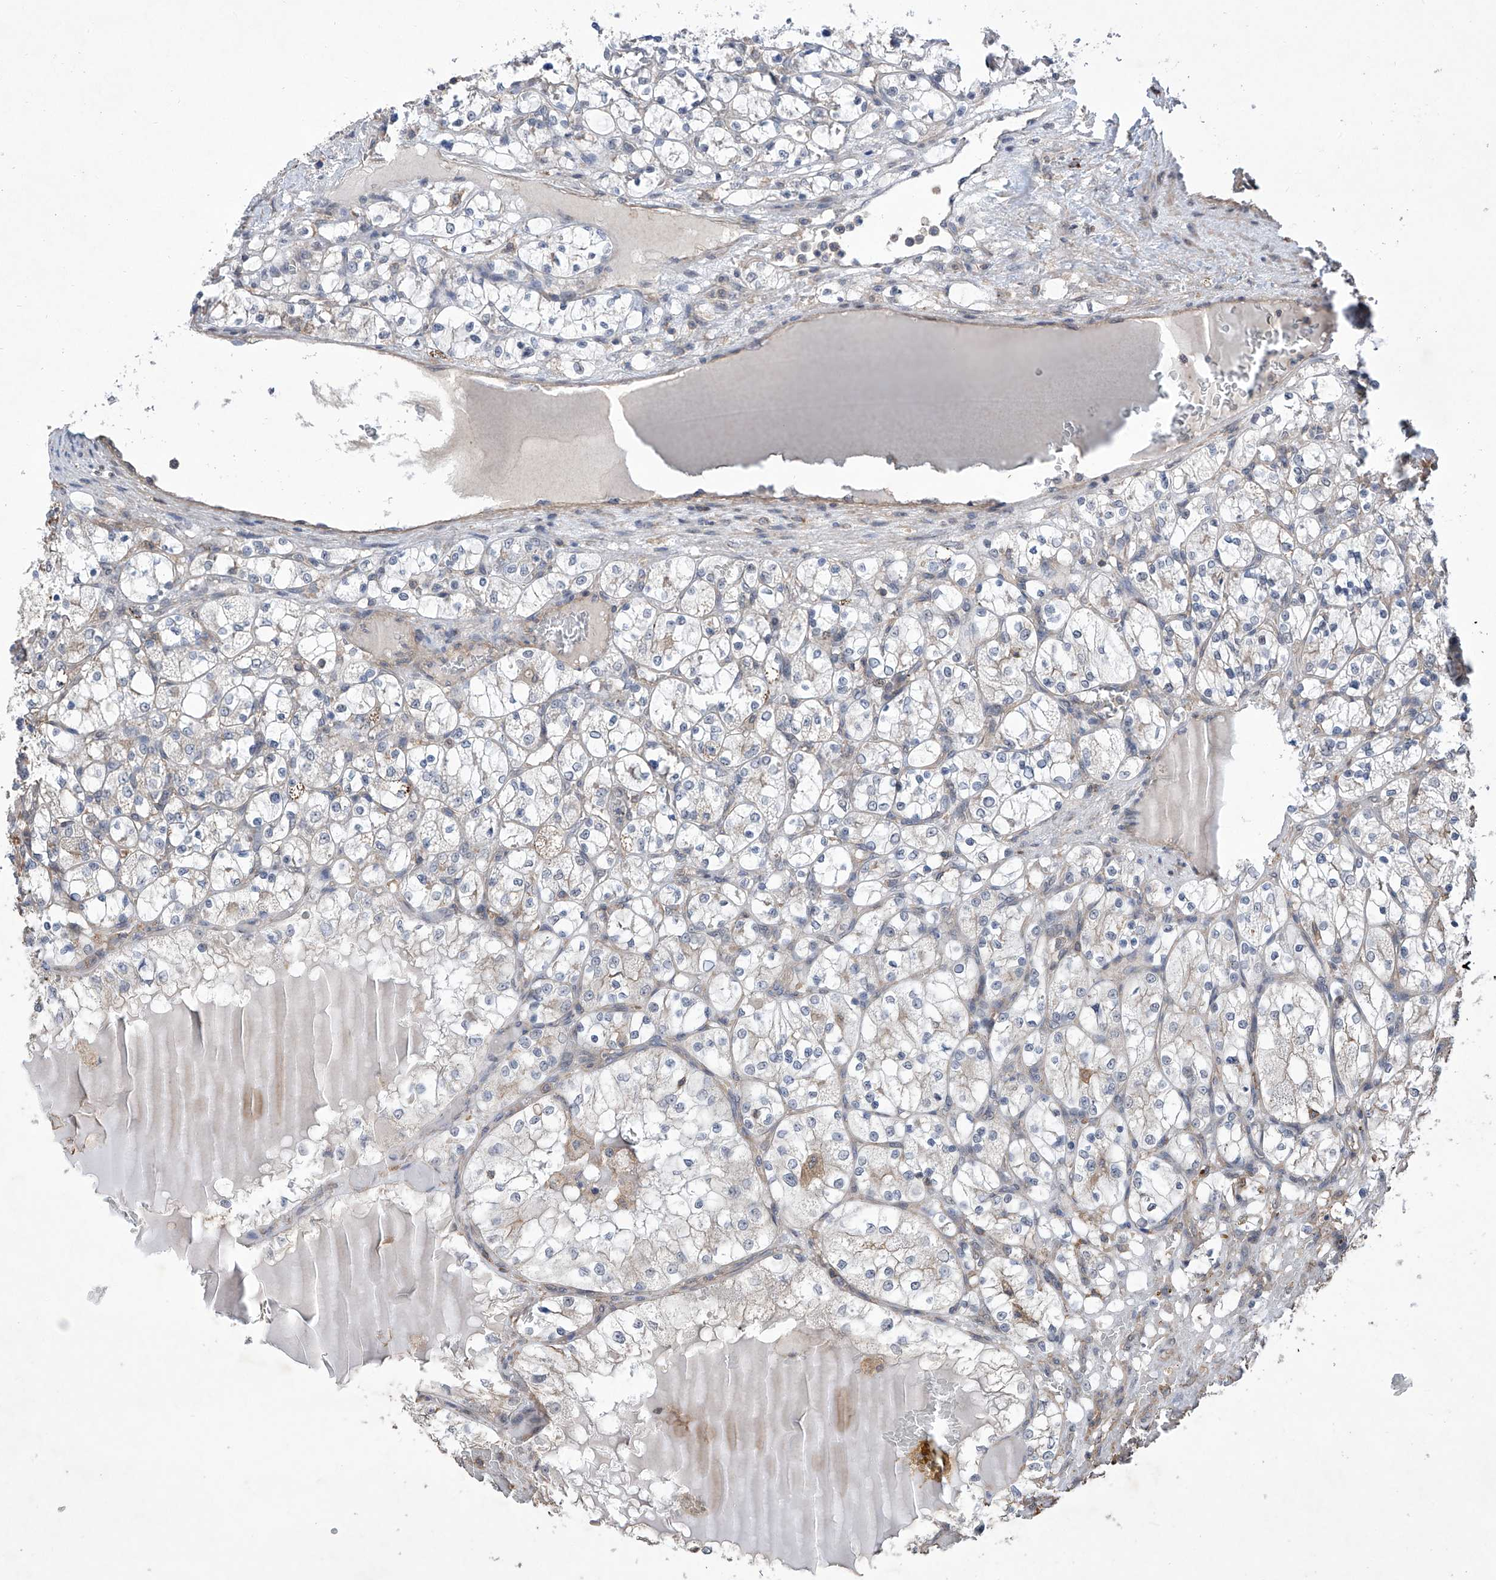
{"staining": {"intensity": "negative", "quantity": "none", "location": "none"}, "tissue": "renal cancer", "cell_type": "Tumor cells", "image_type": "cancer", "snomed": [{"axis": "morphology", "description": "Adenocarcinoma, NOS"}, {"axis": "topography", "description": "Kidney"}], "caption": "This photomicrograph is of renal adenocarcinoma stained with immunohistochemistry (IHC) to label a protein in brown with the nuclei are counter-stained blue. There is no staining in tumor cells.", "gene": "KIFC2", "patient": {"sex": "female", "age": 69}}